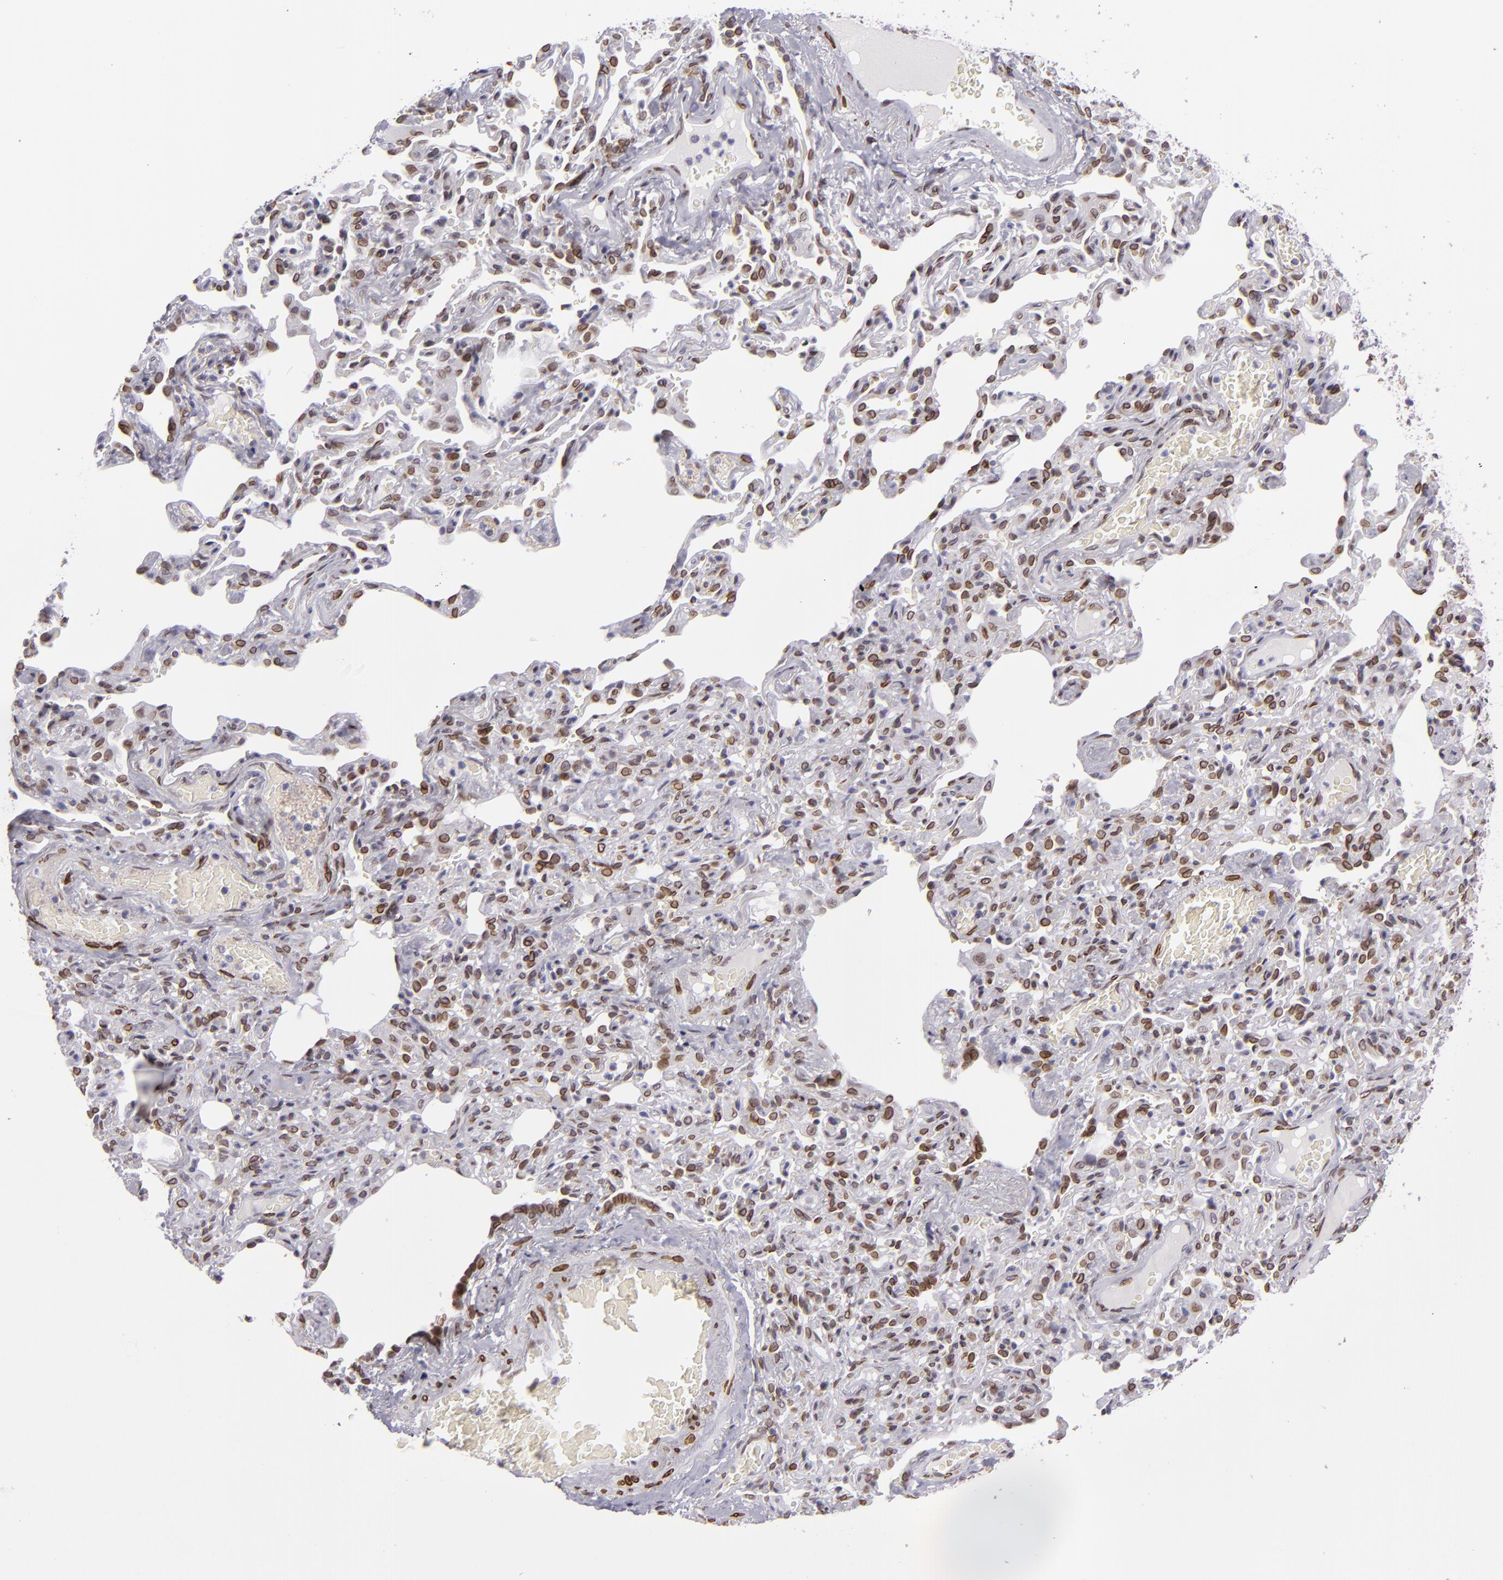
{"staining": {"intensity": "strong", "quantity": ">75%", "location": "nuclear"}, "tissue": "bronchus", "cell_type": "Respiratory epithelial cells", "image_type": "normal", "snomed": [{"axis": "morphology", "description": "Normal tissue, NOS"}, {"axis": "topography", "description": "Cartilage tissue"}, {"axis": "topography", "description": "Bronchus"}, {"axis": "topography", "description": "Lung"}], "caption": "Immunohistochemistry (DAB) staining of unremarkable bronchus demonstrates strong nuclear protein expression in approximately >75% of respiratory epithelial cells.", "gene": "EMD", "patient": {"sex": "male", "age": 64}}